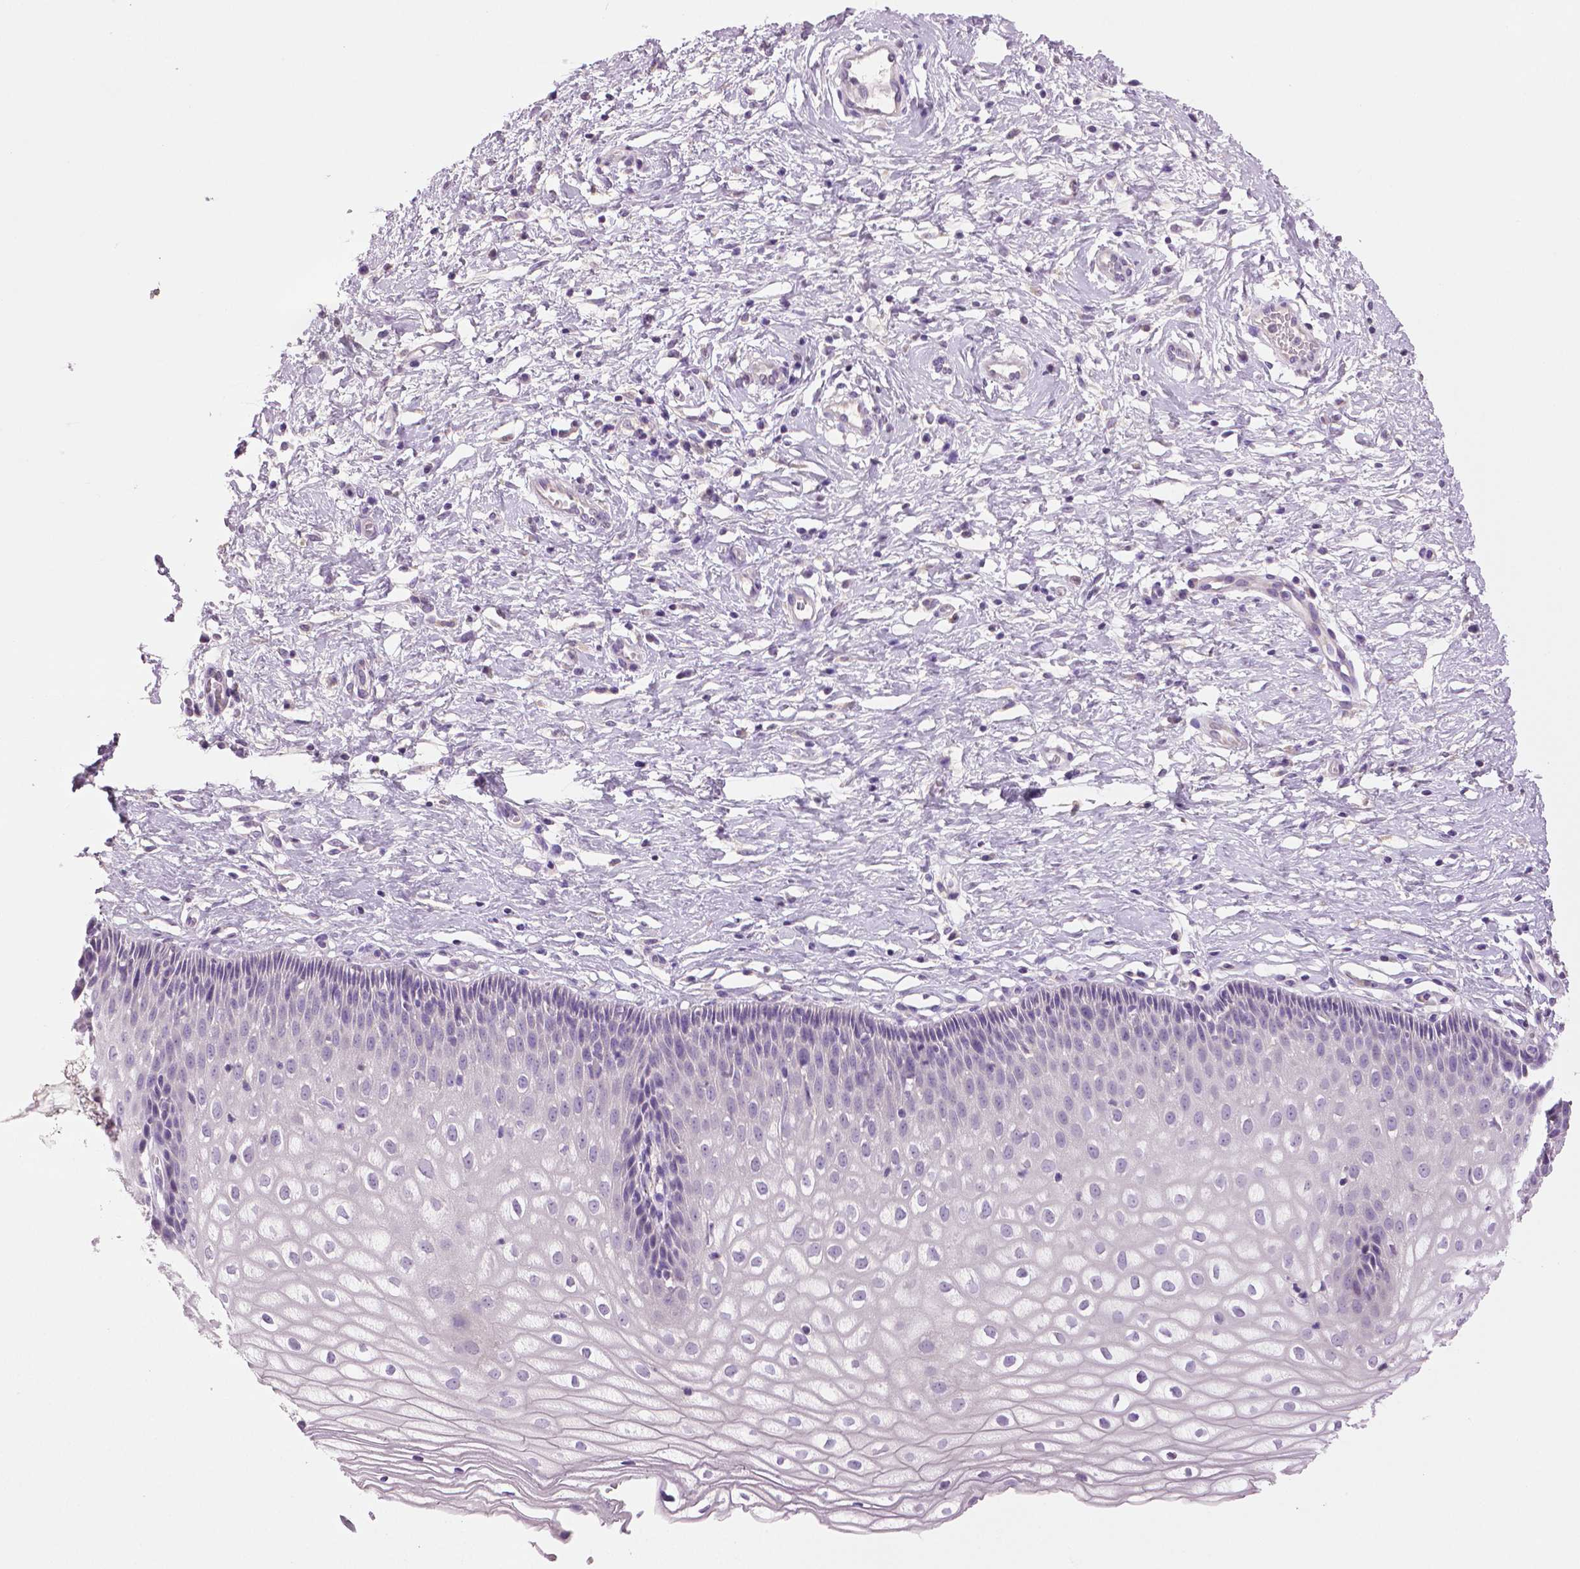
{"staining": {"intensity": "weak", "quantity": "25%-75%", "location": "cytoplasmic/membranous"}, "tissue": "cervix", "cell_type": "Glandular cells", "image_type": "normal", "snomed": [{"axis": "morphology", "description": "Normal tissue, NOS"}, {"axis": "topography", "description": "Cervix"}], "caption": "Immunohistochemical staining of benign human cervix demonstrates weak cytoplasmic/membranous protein staining in about 25%-75% of glandular cells. (brown staining indicates protein expression, while blue staining denotes nuclei).", "gene": "DNAH12", "patient": {"sex": "female", "age": 36}}